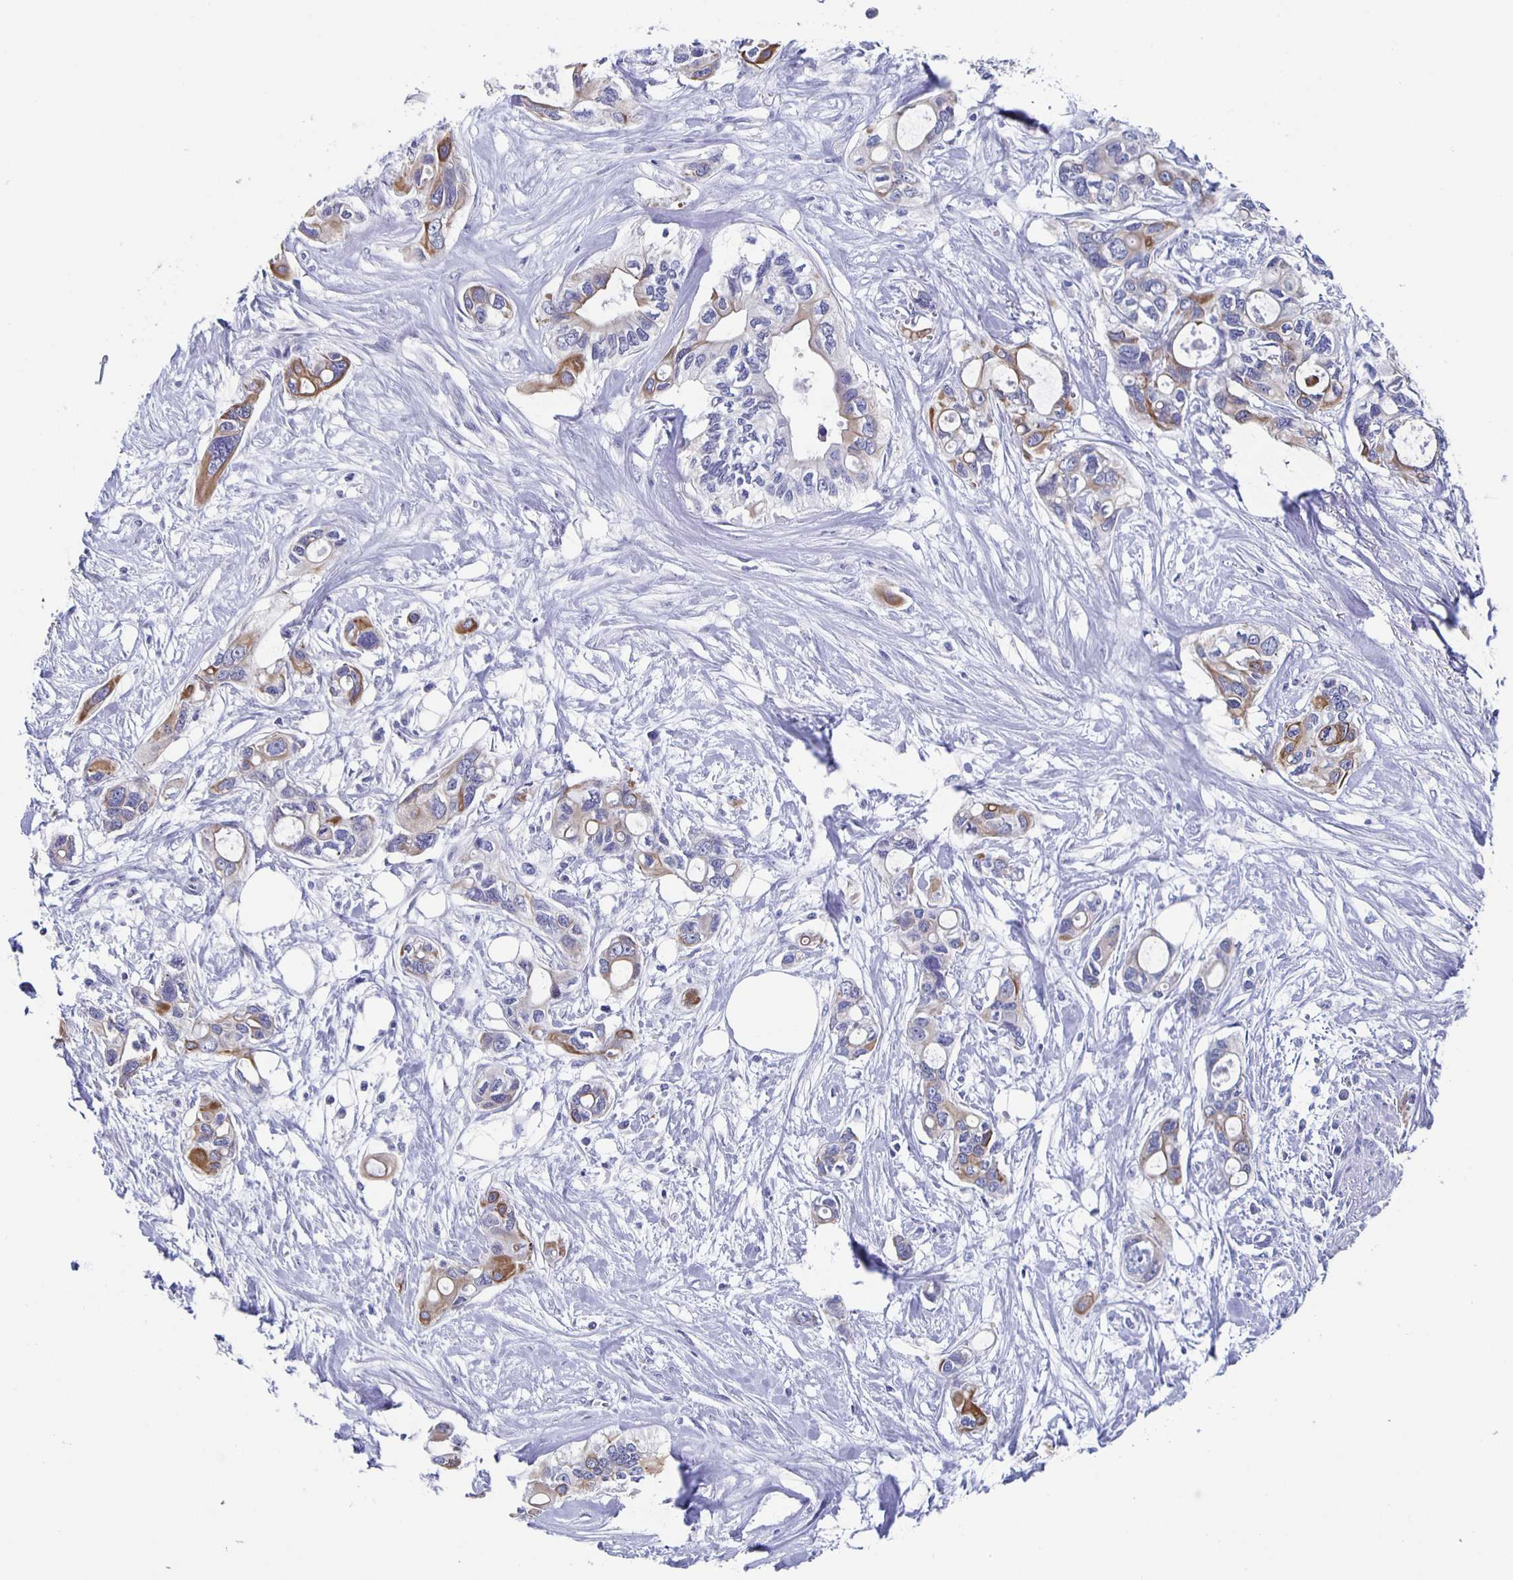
{"staining": {"intensity": "moderate", "quantity": "25%-75%", "location": "cytoplasmic/membranous"}, "tissue": "pancreatic cancer", "cell_type": "Tumor cells", "image_type": "cancer", "snomed": [{"axis": "morphology", "description": "Adenocarcinoma, NOS"}, {"axis": "topography", "description": "Pancreas"}], "caption": "A photomicrograph showing moderate cytoplasmic/membranous expression in about 25%-75% of tumor cells in adenocarcinoma (pancreatic), as visualized by brown immunohistochemical staining.", "gene": "CCDC17", "patient": {"sex": "male", "age": 60}}